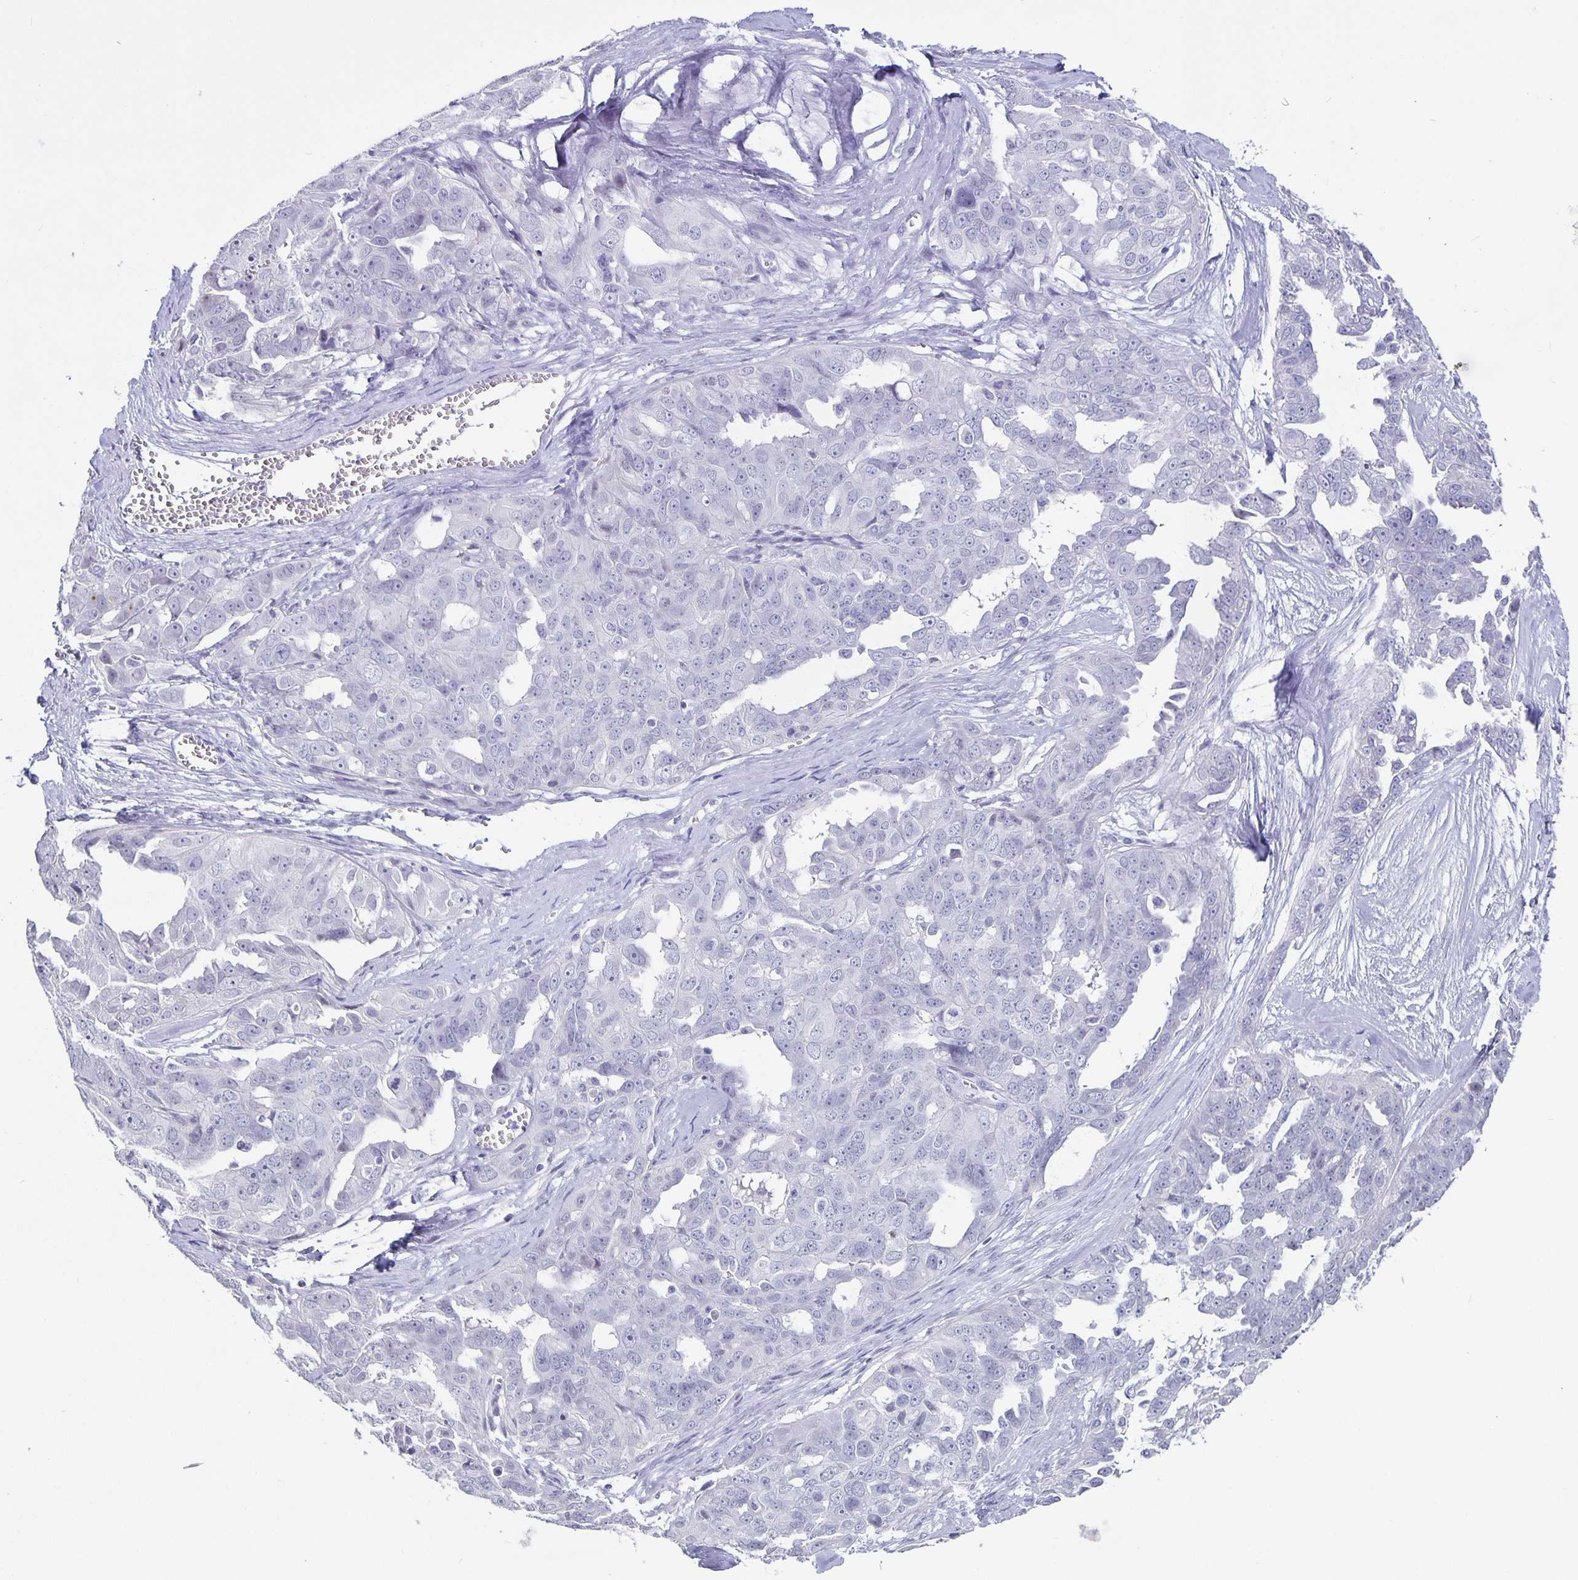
{"staining": {"intensity": "negative", "quantity": "none", "location": "none"}, "tissue": "ovarian cancer", "cell_type": "Tumor cells", "image_type": "cancer", "snomed": [{"axis": "morphology", "description": "Carcinoma, endometroid"}, {"axis": "topography", "description": "Ovary"}], "caption": "Image shows no significant protein expression in tumor cells of ovarian endometroid carcinoma.", "gene": "OLIG2", "patient": {"sex": "female", "age": 70}}